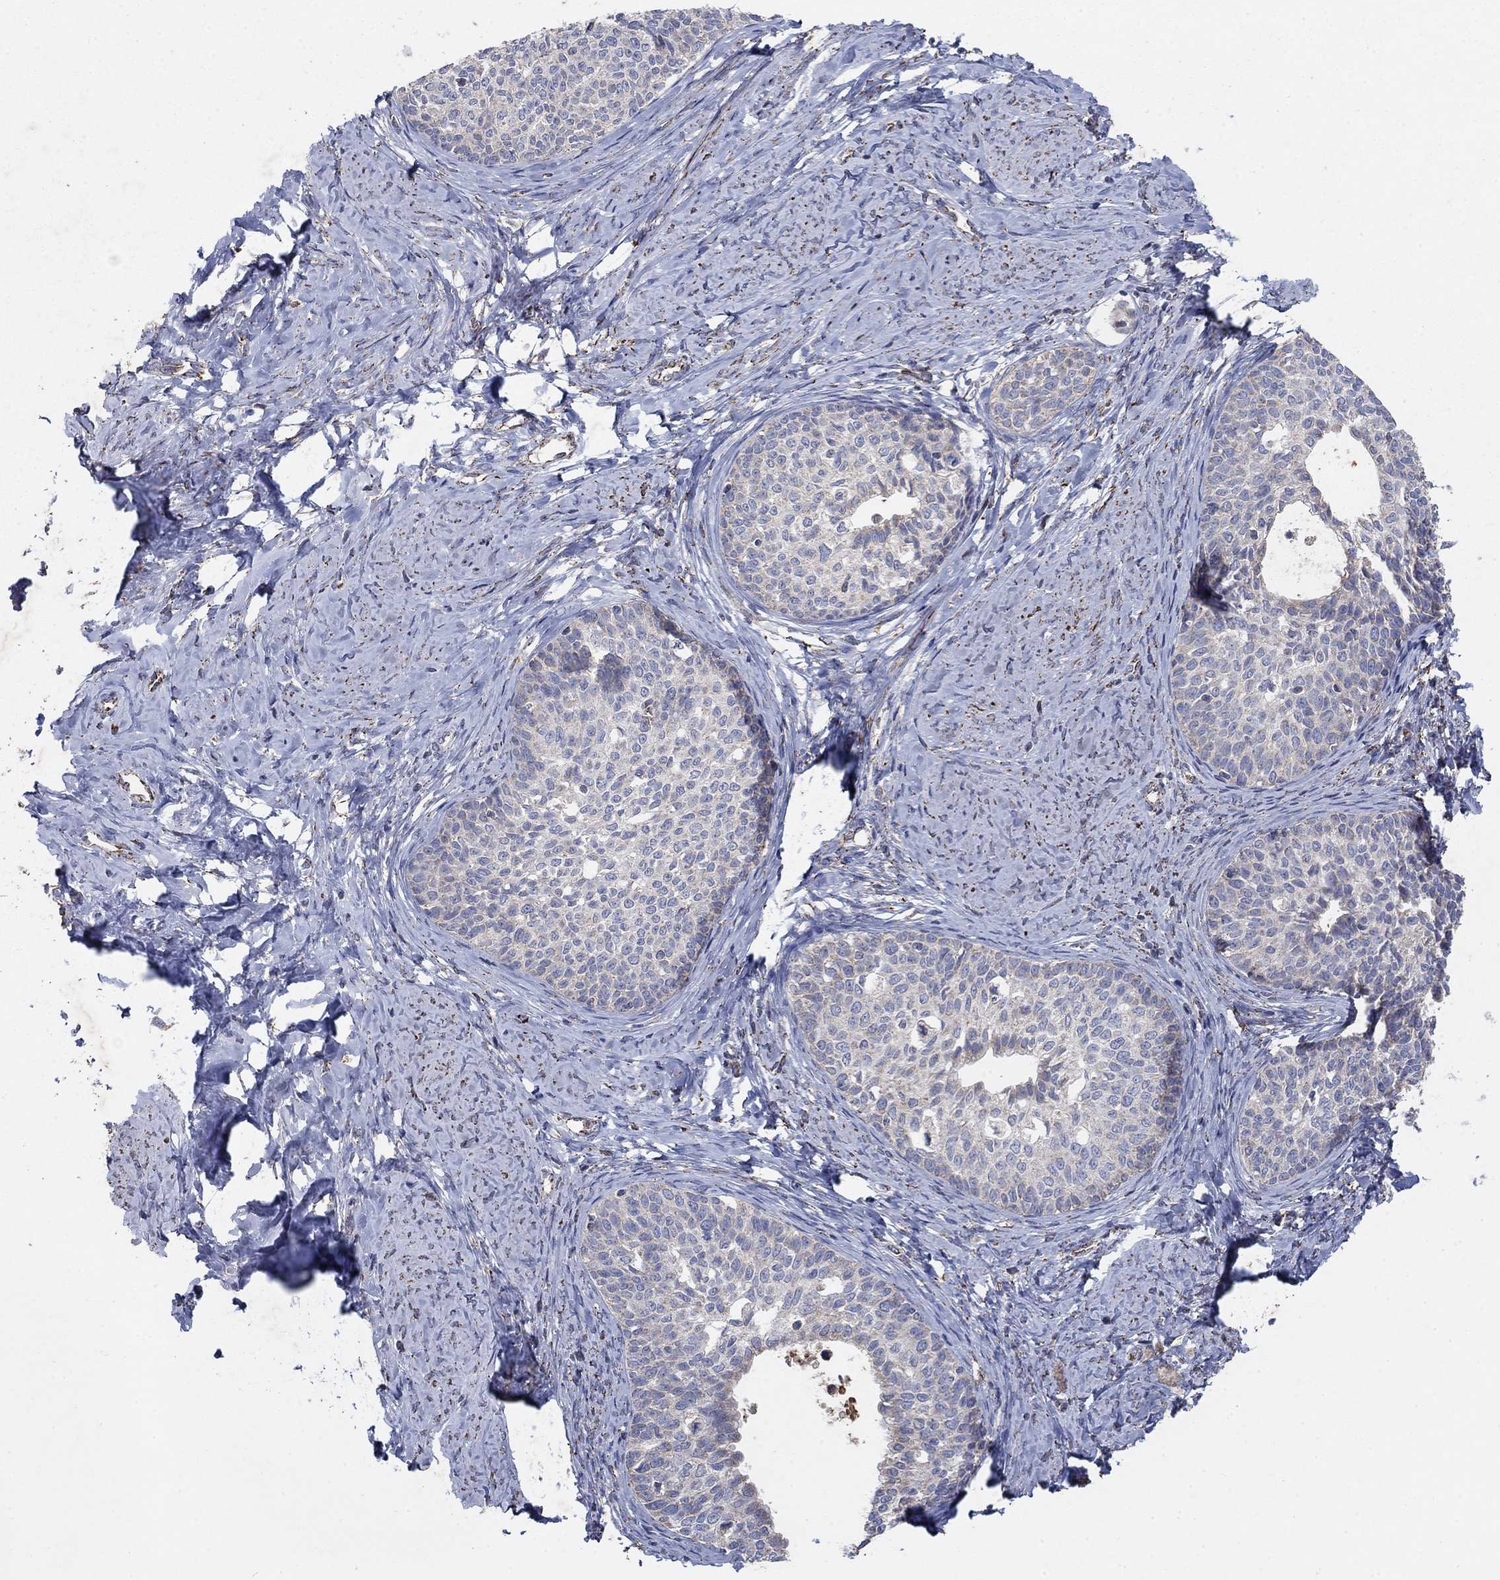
{"staining": {"intensity": "negative", "quantity": "none", "location": "none"}, "tissue": "cervical cancer", "cell_type": "Tumor cells", "image_type": "cancer", "snomed": [{"axis": "morphology", "description": "Squamous cell carcinoma, NOS"}, {"axis": "topography", "description": "Cervix"}], "caption": "An image of human cervical squamous cell carcinoma is negative for staining in tumor cells.", "gene": "PNPLA2", "patient": {"sex": "female", "age": 51}}